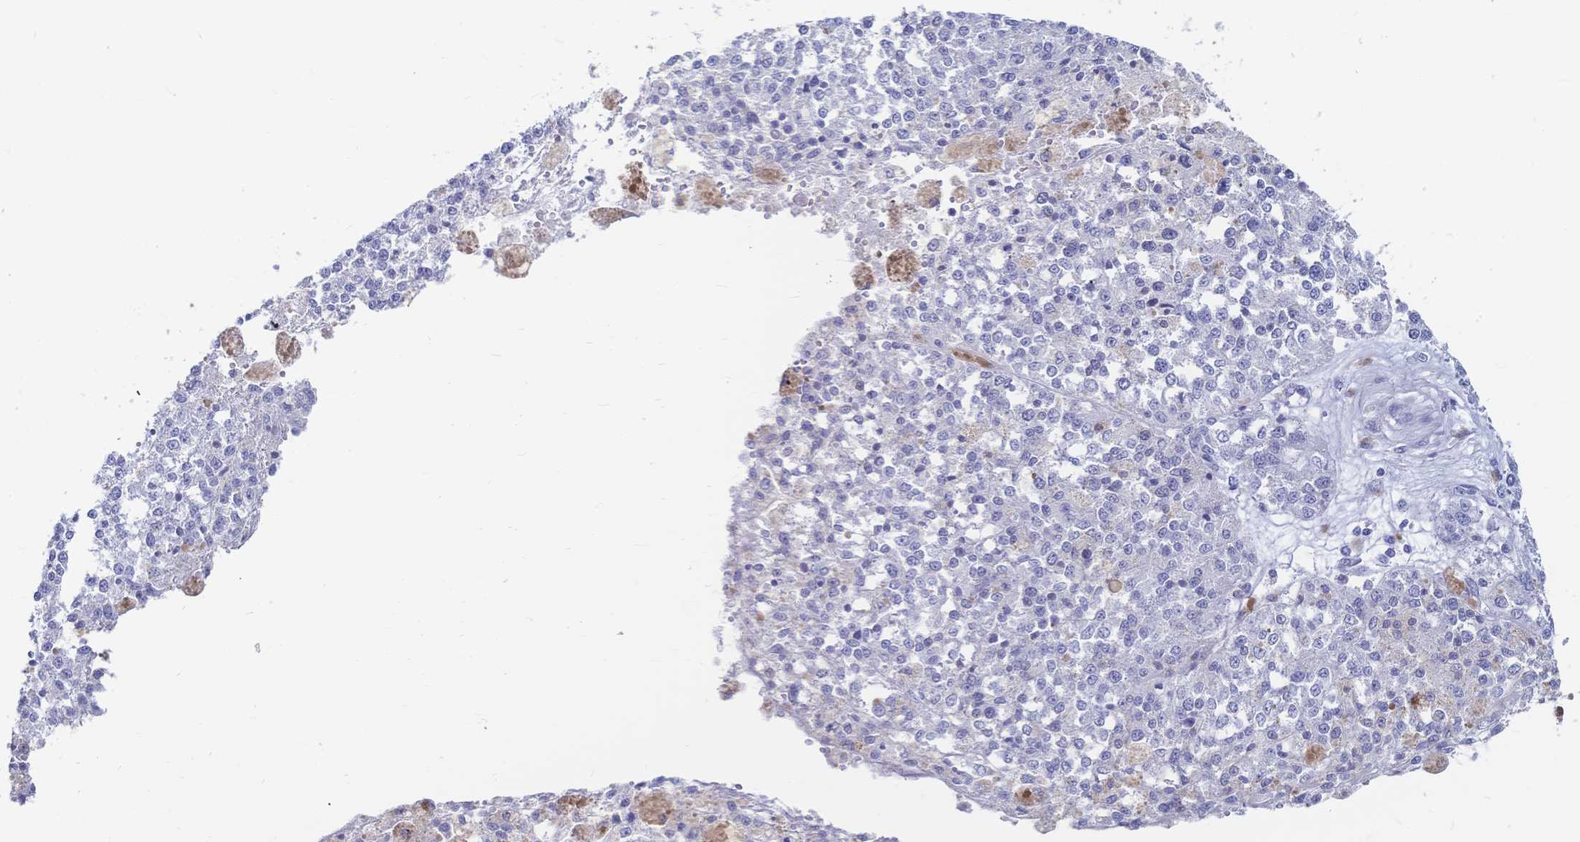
{"staining": {"intensity": "negative", "quantity": "none", "location": "none"}, "tissue": "melanoma", "cell_type": "Tumor cells", "image_type": "cancer", "snomed": [{"axis": "morphology", "description": "Malignant melanoma, Metastatic site"}, {"axis": "topography", "description": "Lymph node"}], "caption": "A photomicrograph of melanoma stained for a protein reveals no brown staining in tumor cells.", "gene": "IL2RB", "patient": {"sex": "female", "age": 64}}